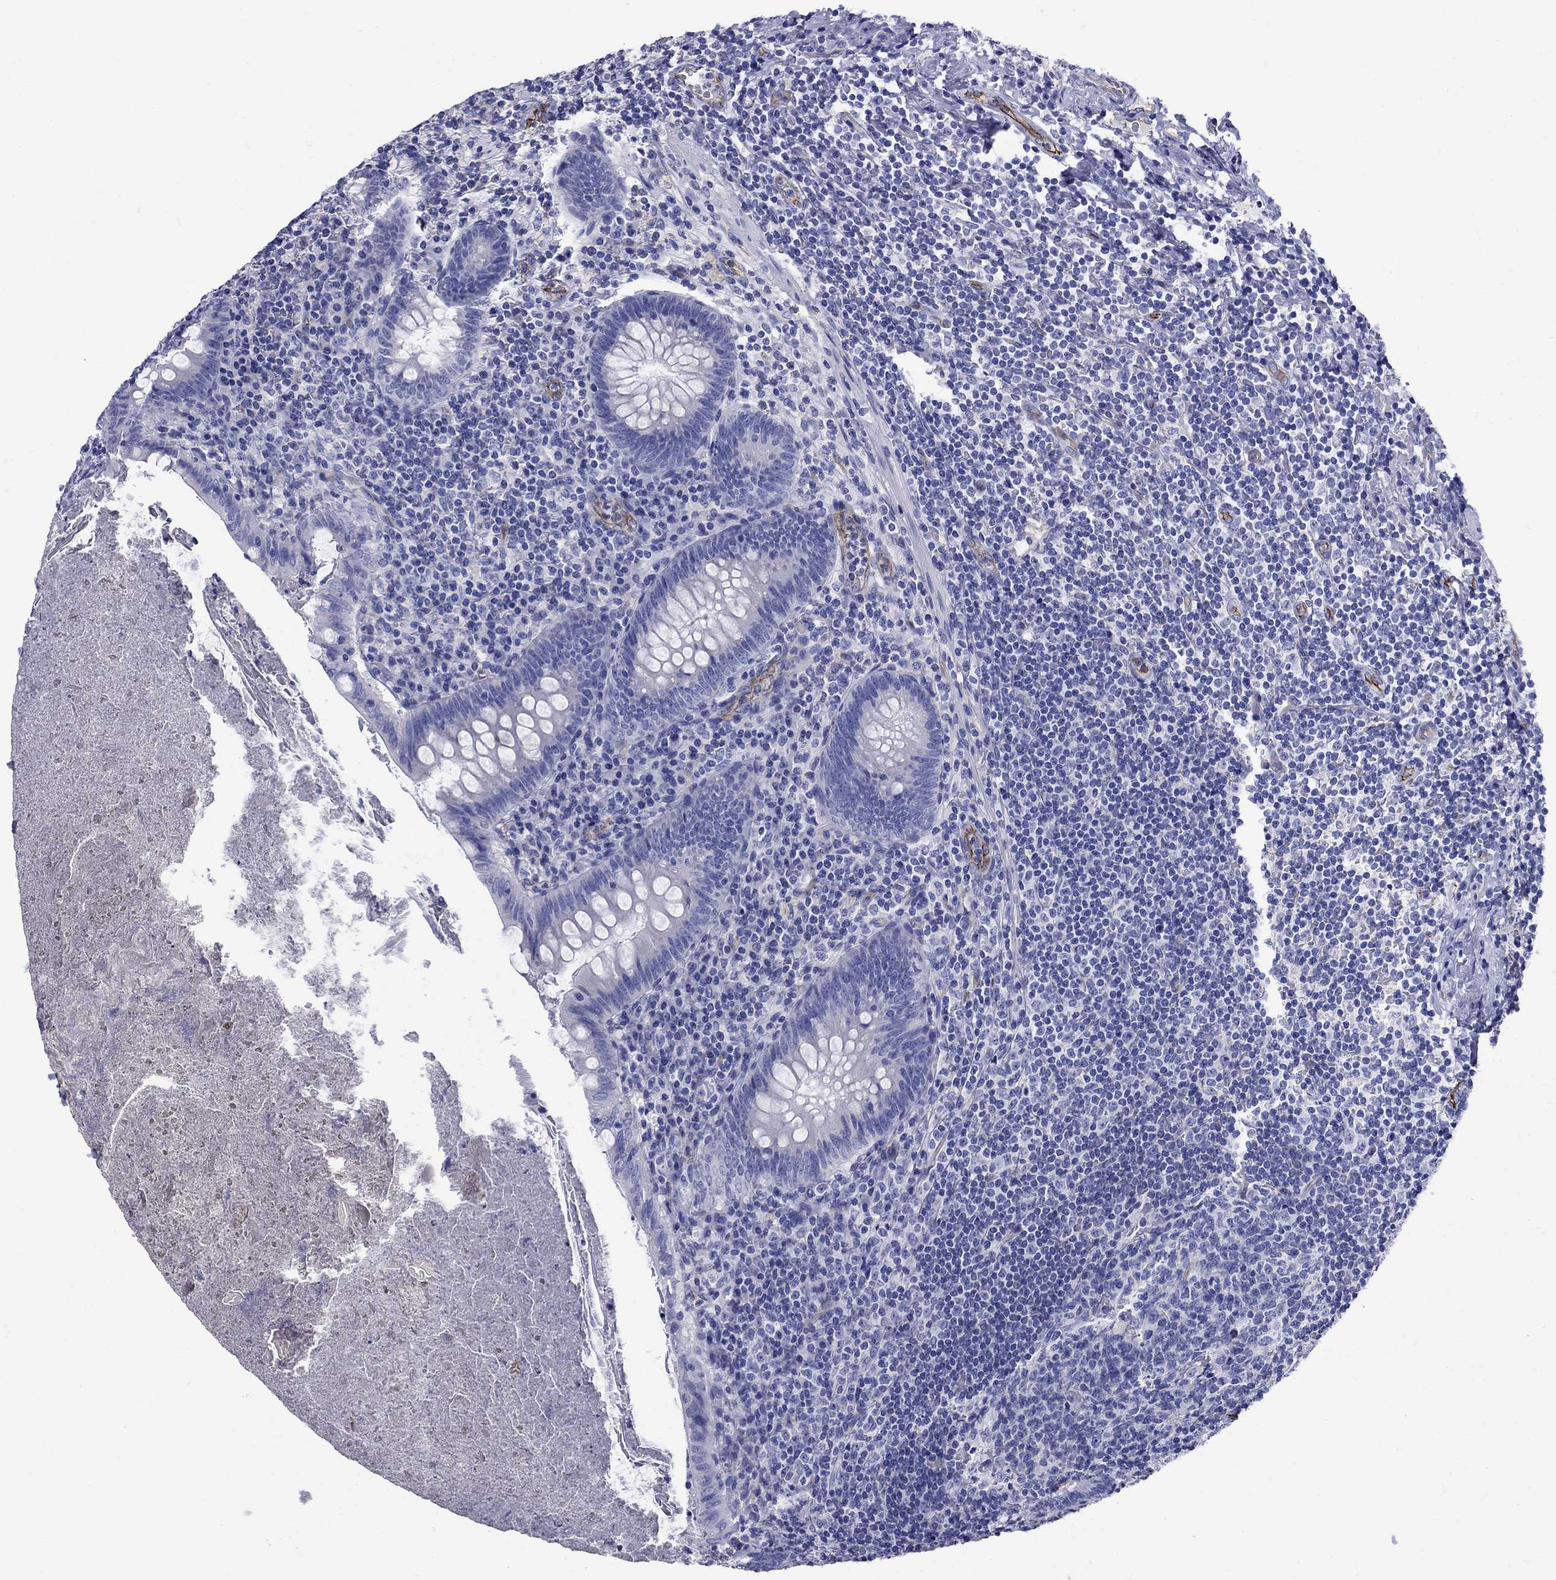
{"staining": {"intensity": "negative", "quantity": "none", "location": "none"}, "tissue": "appendix", "cell_type": "Glandular cells", "image_type": "normal", "snomed": [{"axis": "morphology", "description": "Normal tissue, NOS"}, {"axis": "topography", "description": "Appendix"}], "caption": "Glandular cells are negative for protein expression in benign human appendix. Brightfield microscopy of IHC stained with DAB (brown) and hematoxylin (blue), captured at high magnification.", "gene": "SMCP", "patient": {"sex": "male", "age": 47}}